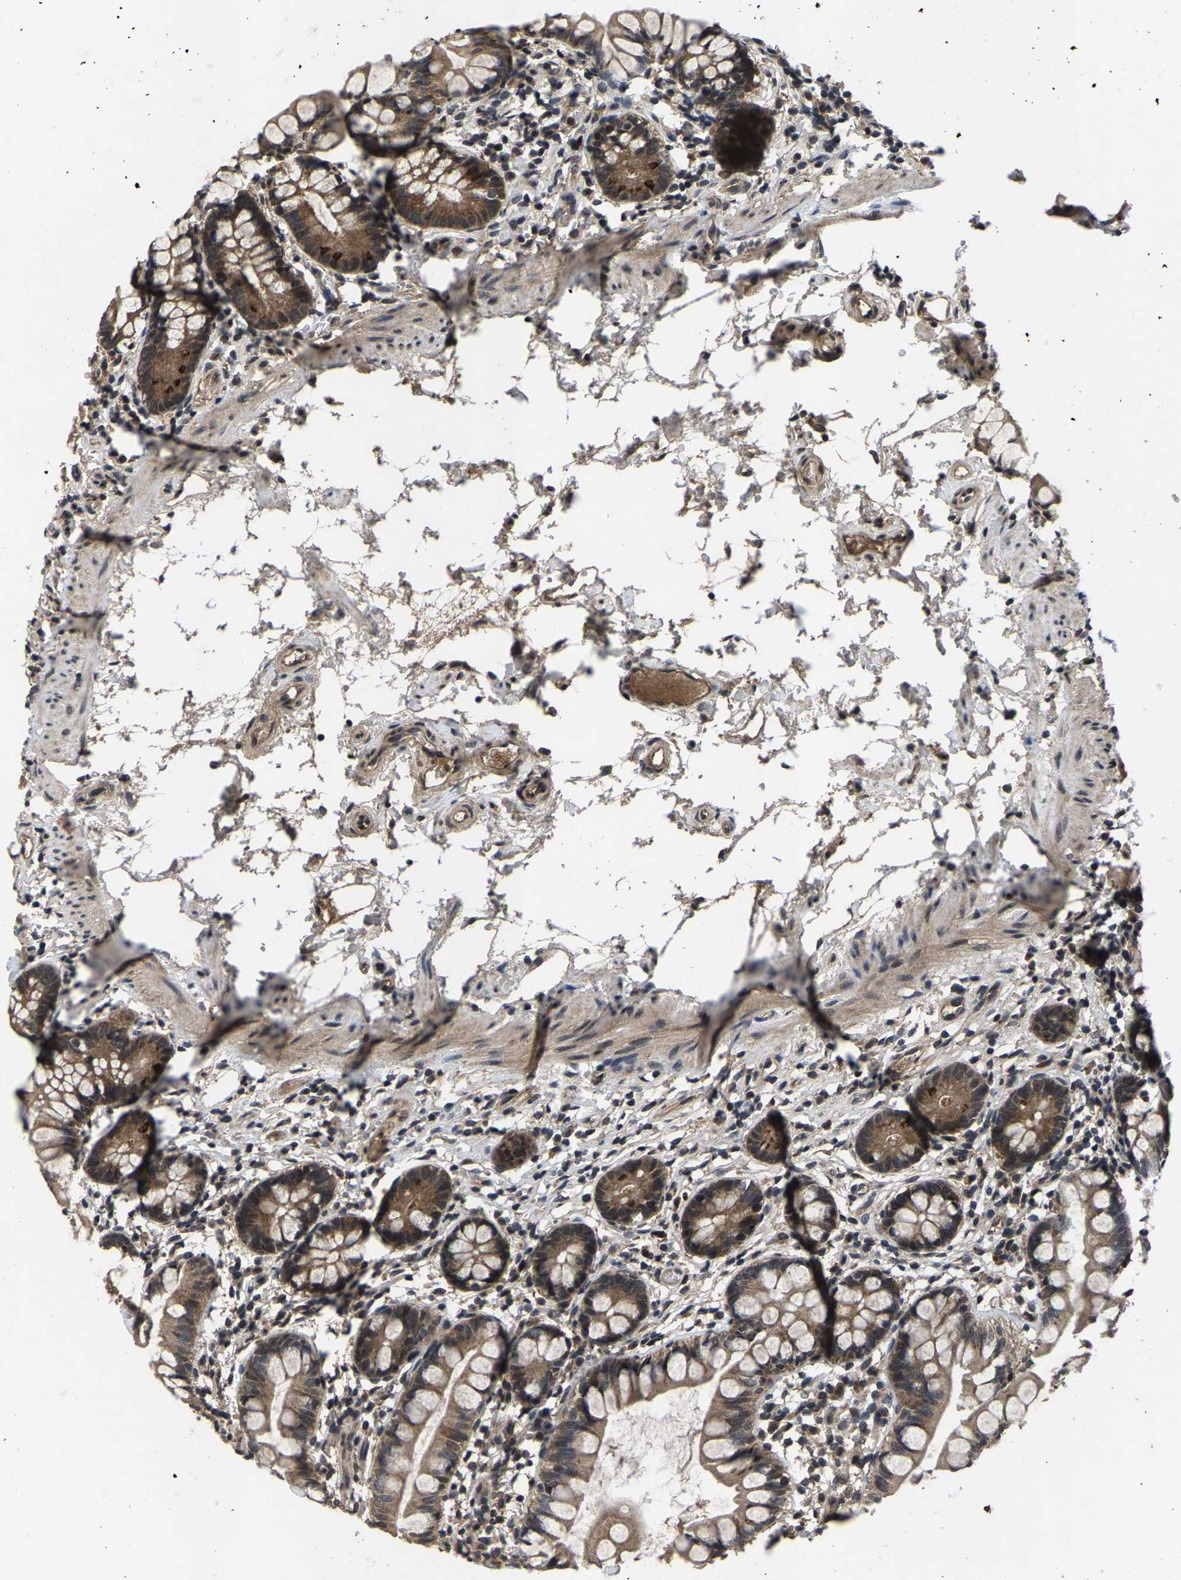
{"staining": {"intensity": "moderate", "quantity": ">75%", "location": "cytoplasmic/membranous,nuclear"}, "tissue": "small intestine", "cell_type": "Glandular cells", "image_type": "normal", "snomed": [{"axis": "morphology", "description": "Normal tissue, NOS"}, {"axis": "topography", "description": "Small intestine"}], "caption": "An image of small intestine stained for a protein shows moderate cytoplasmic/membranous,nuclear brown staining in glandular cells.", "gene": "HUWE1", "patient": {"sex": "female", "age": 84}}